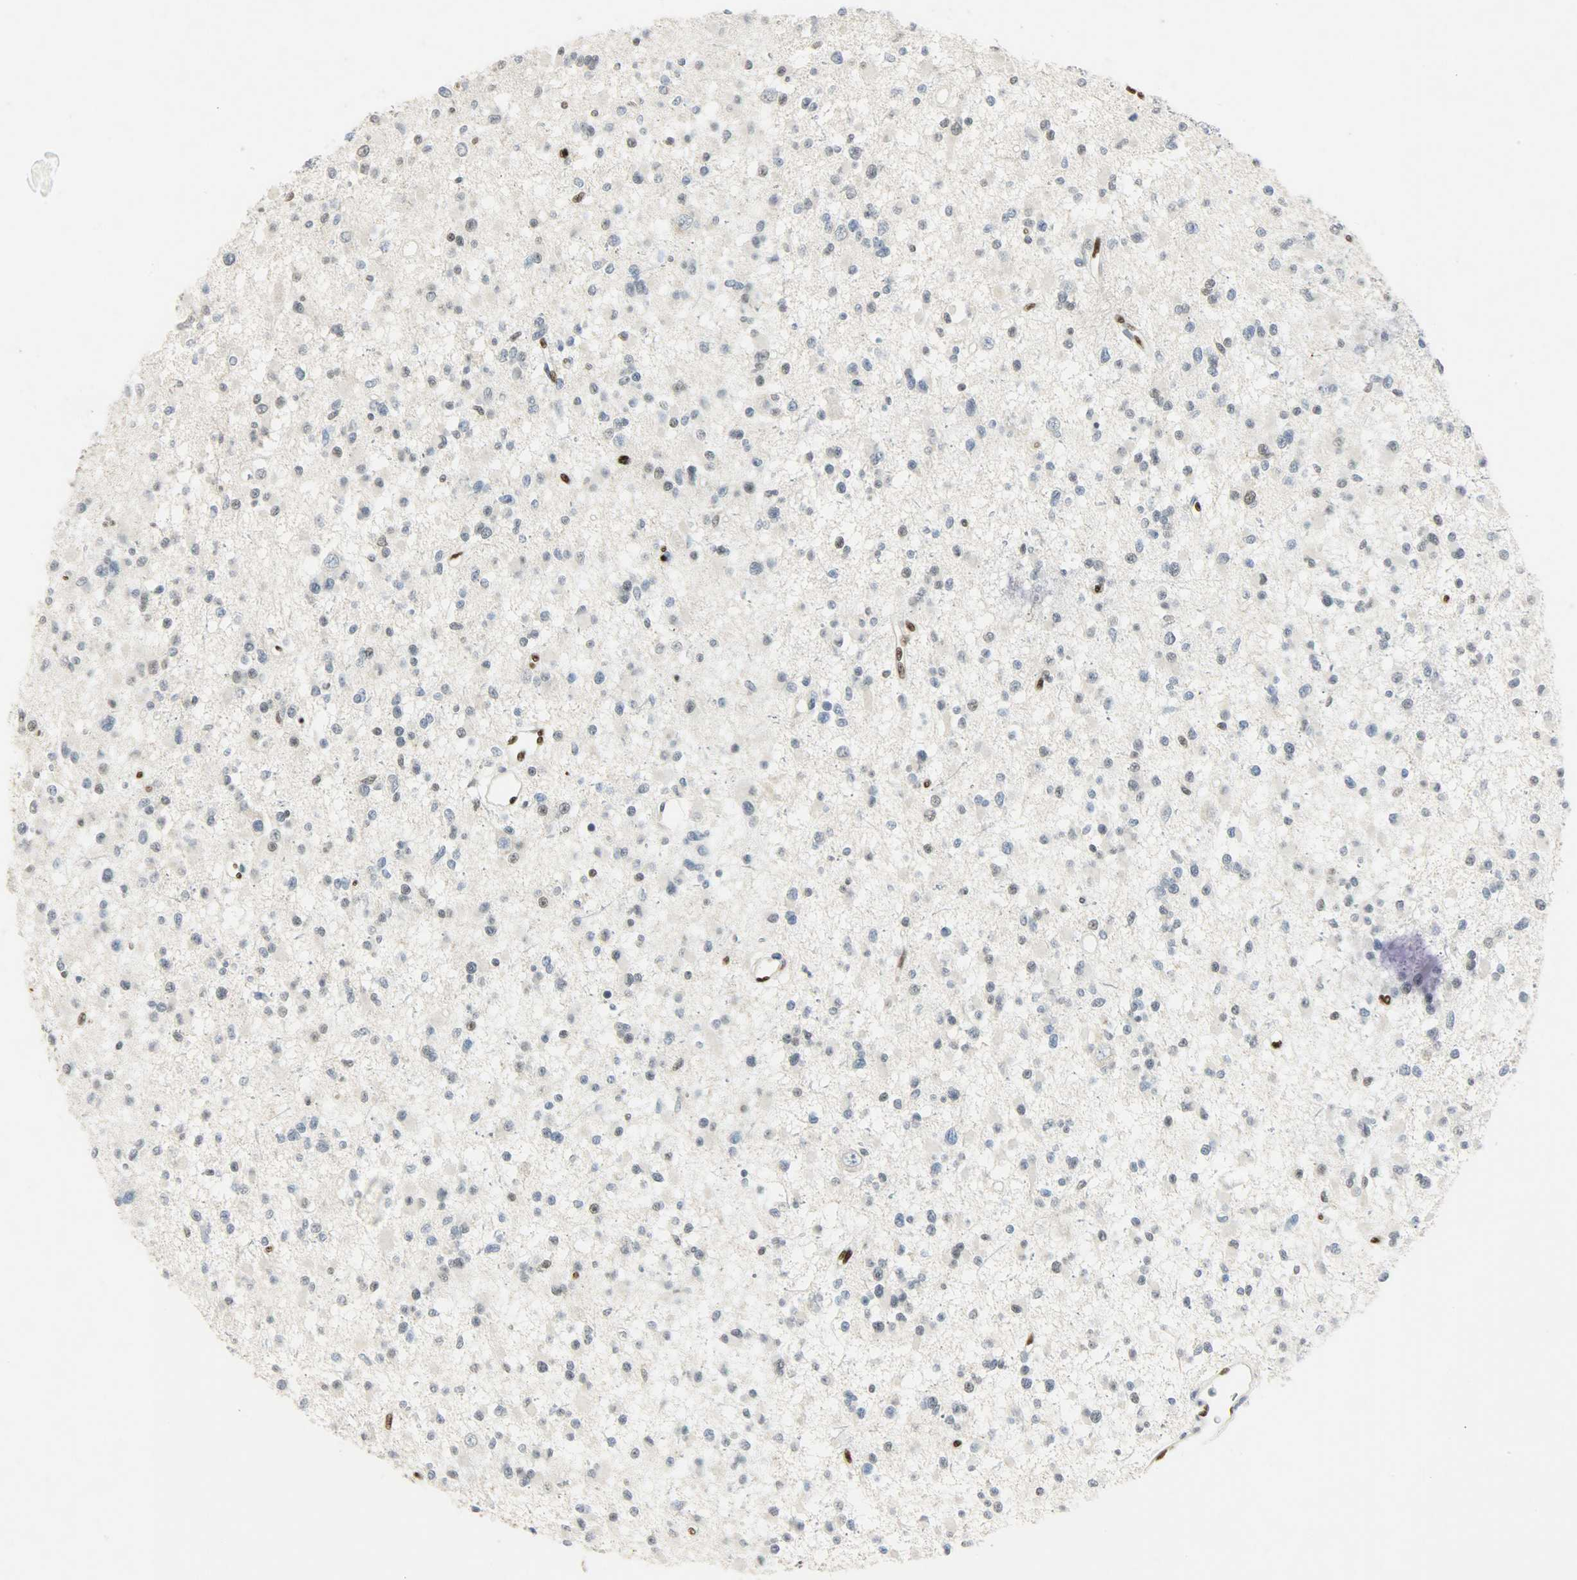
{"staining": {"intensity": "strong", "quantity": "<25%", "location": "nuclear"}, "tissue": "glioma", "cell_type": "Tumor cells", "image_type": "cancer", "snomed": [{"axis": "morphology", "description": "Glioma, malignant, Low grade"}, {"axis": "topography", "description": "Brain"}], "caption": "This image reveals immunohistochemistry (IHC) staining of glioma, with medium strong nuclear positivity in approximately <25% of tumor cells.", "gene": "PPARG", "patient": {"sex": "female", "age": 22}}